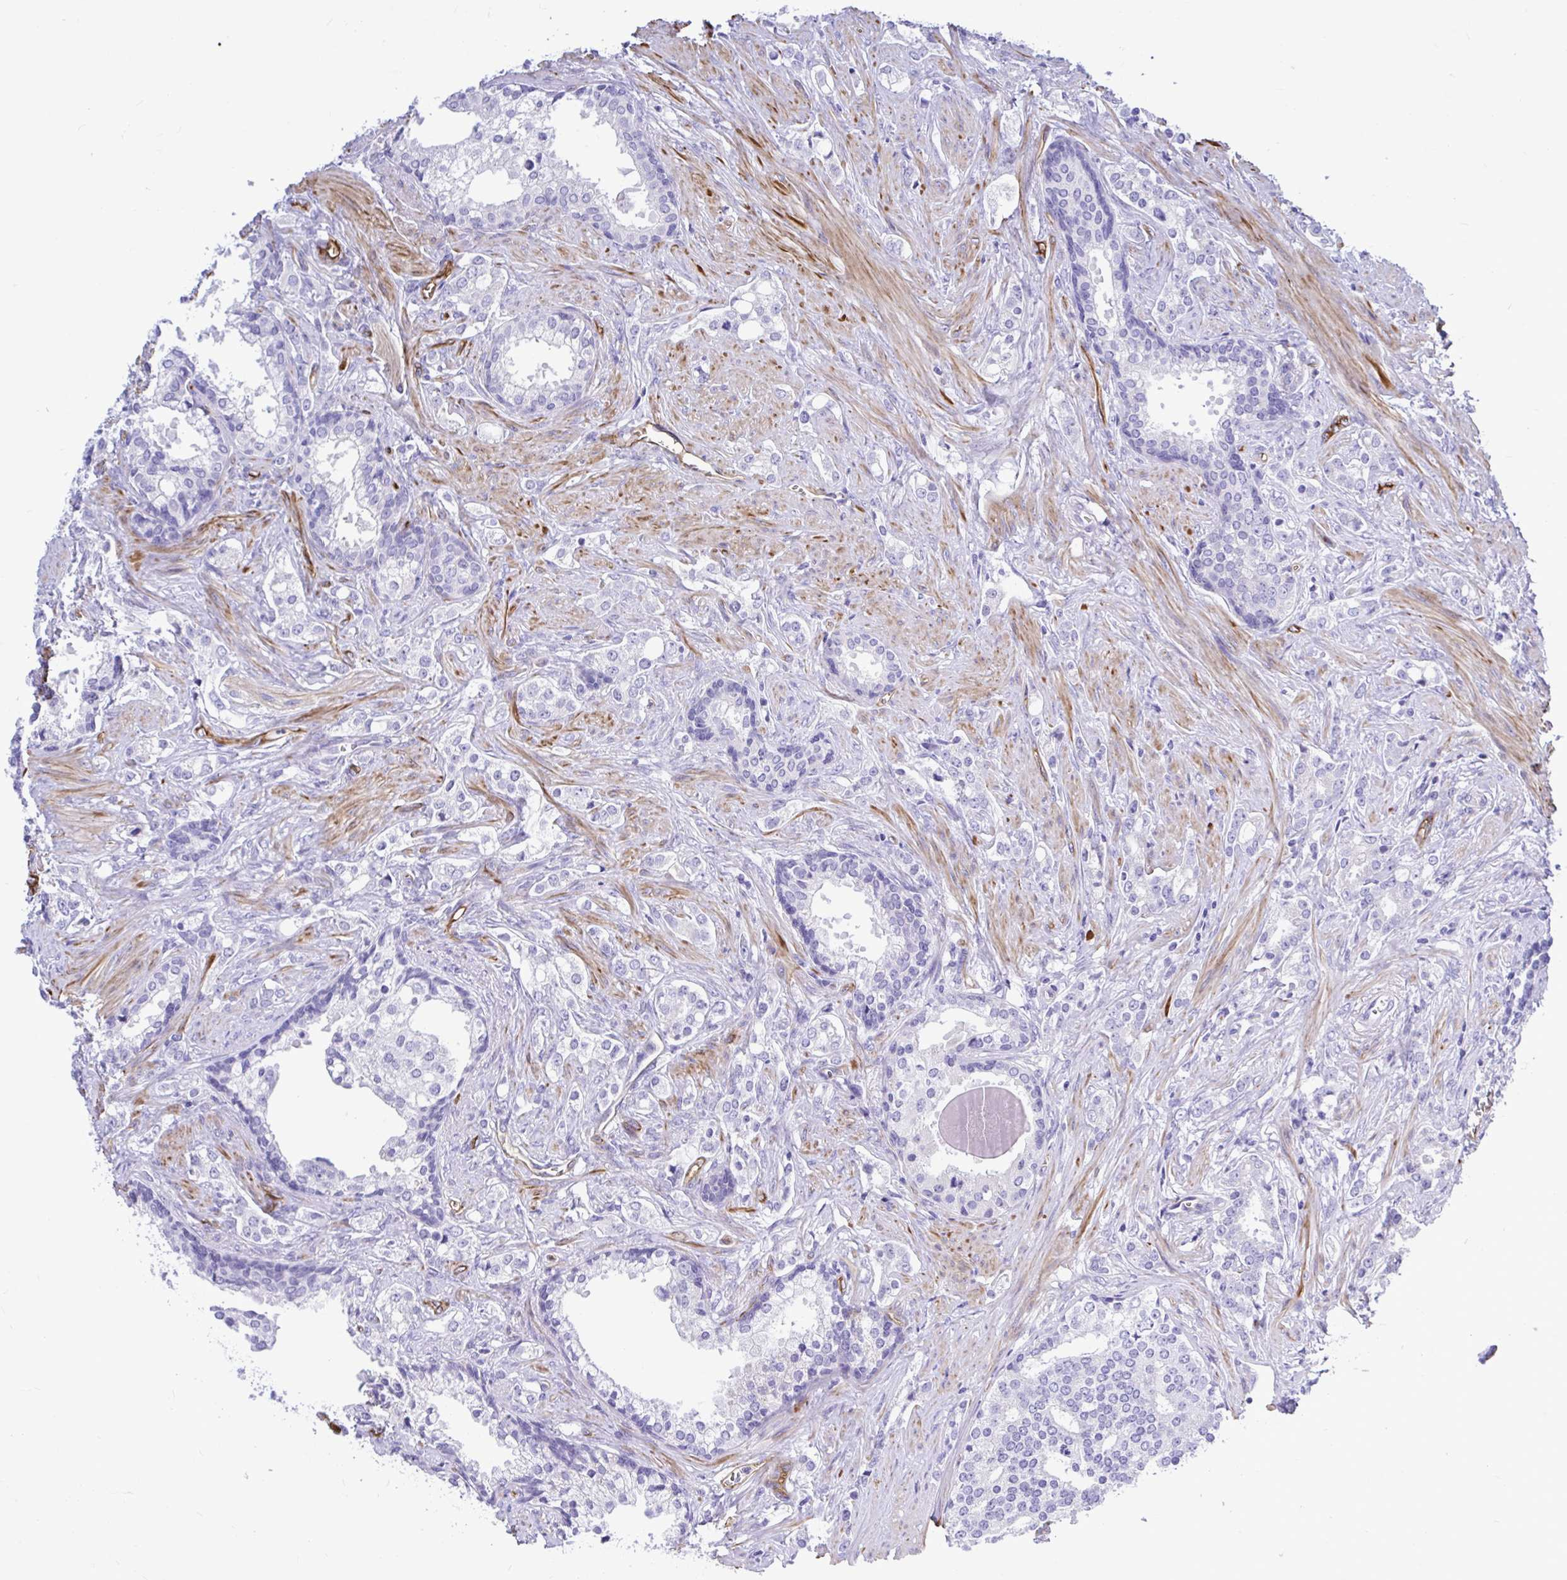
{"staining": {"intensity": "negative", "quantity": "none", "location": "none"}, "tissue": "prostate cancer", "cell_type": "Tumor cells", "image_type": "cancer", "snomed": [{"axis": "morphology", "description": "Adenocarcinoma, Medium grade"}, {"axis": "topography", "description": "Prostate"}], "caption": "There is no significant positivity in tumor cells of medium-grade adenocarcinoma (prostate). Brightfield microscopy of immunohistochemistry stained with DAB (3,3'-diaminobenzidine) (brown) and hematoxylin (blue), captured at high magnification.", "gene": "ABCG2", "patient": {"sex": "male", "age": 57}}